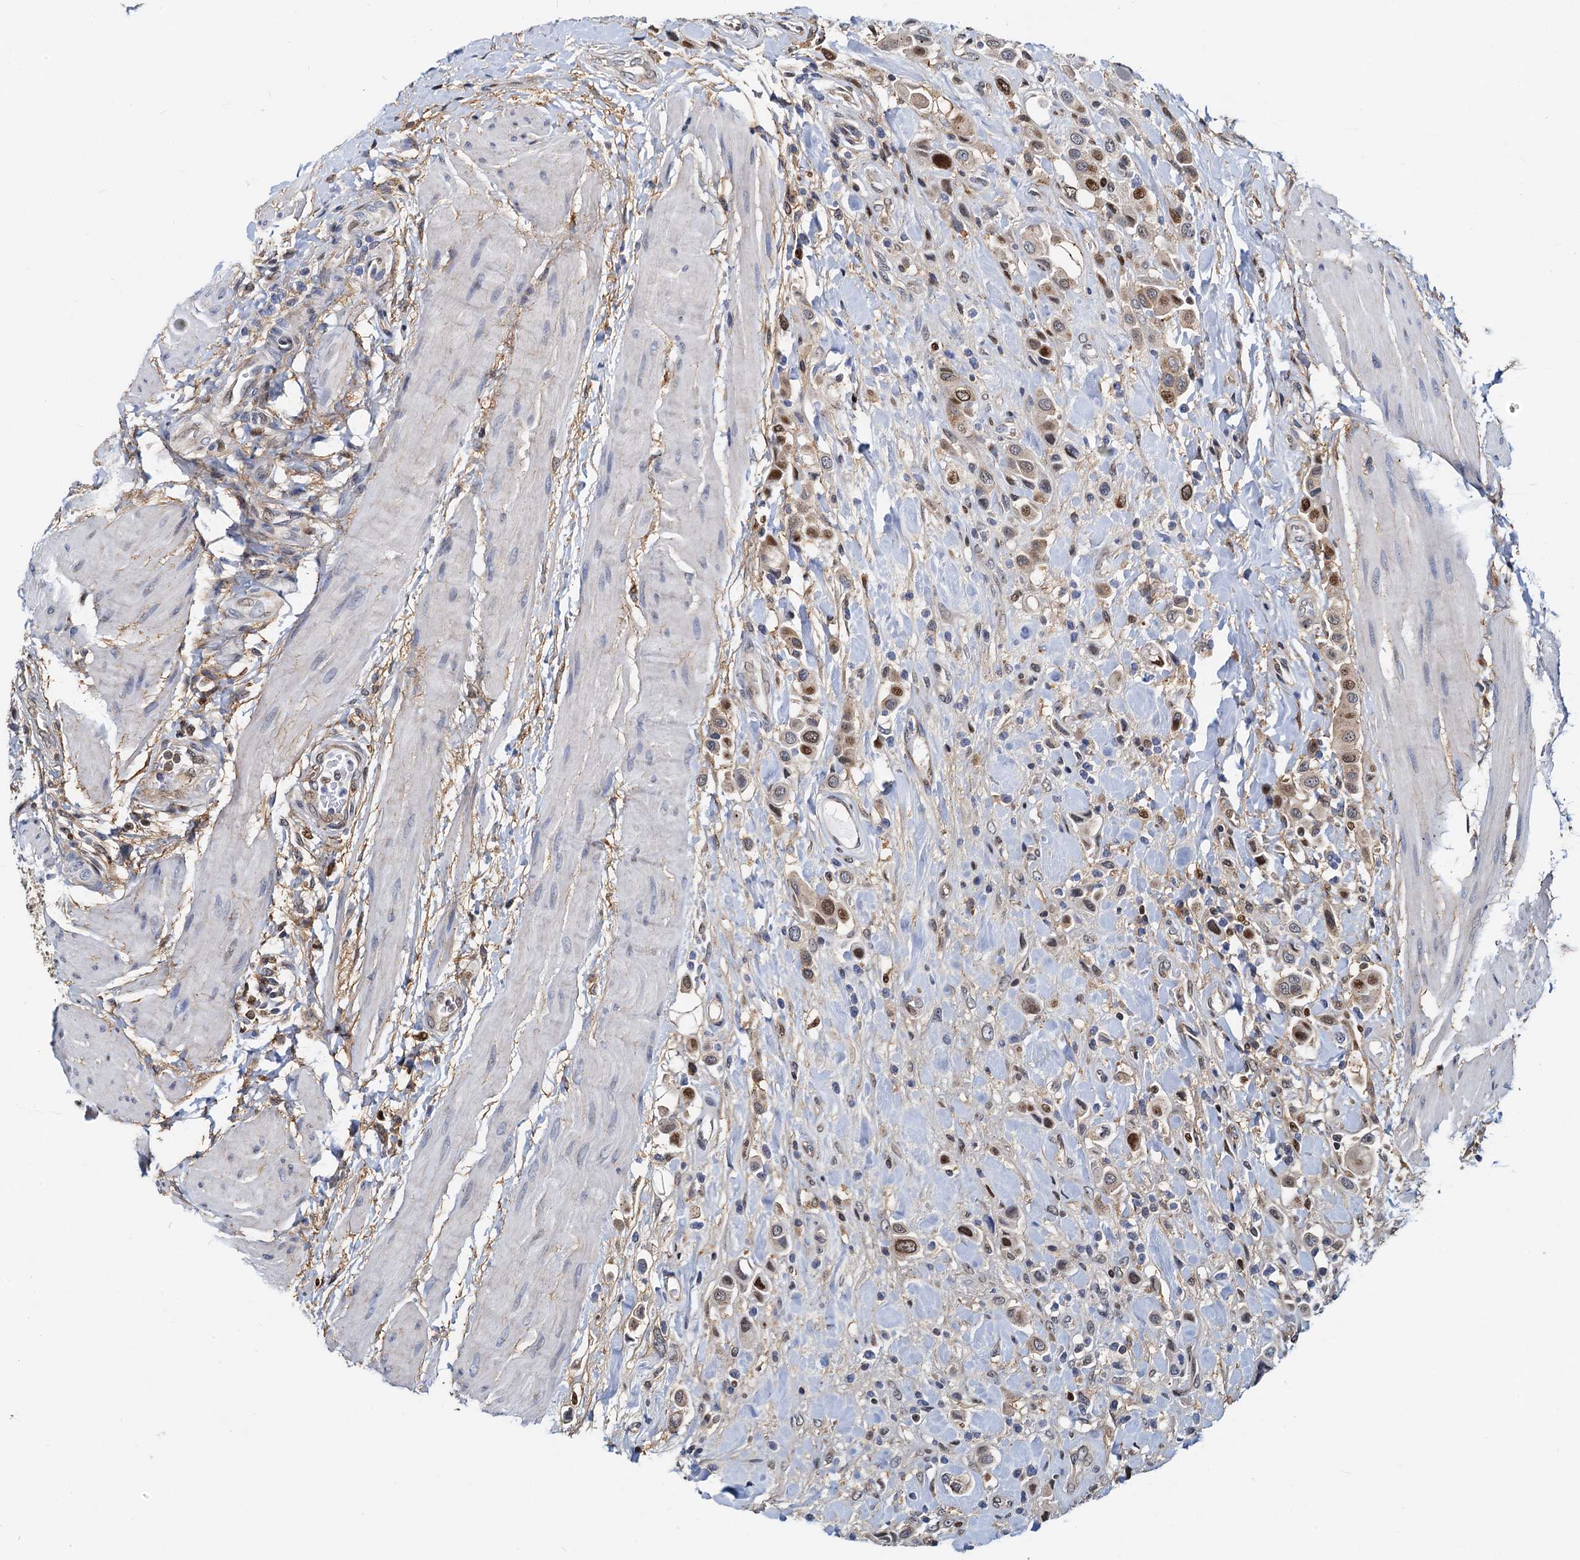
{"staining": {"intensity": "moderate", "quantity": "25%-75%", "location": "nuclear"}, "tissue": "urothelial cancer", "cell_type": "Tumor cells", "image_type": "cancer", "snomed": [{"axis": "morphology", "description": "Urothelial carcinoma, High grade"}, {"axis": "topography", "description": "Urinary bladder"}], "caption": "Urothelial cancer stained for a protein displays moderate nuclear positivity in tumor cells.", "gene": "PTGES3", "patient": {"sex": "male", "age": 50}}